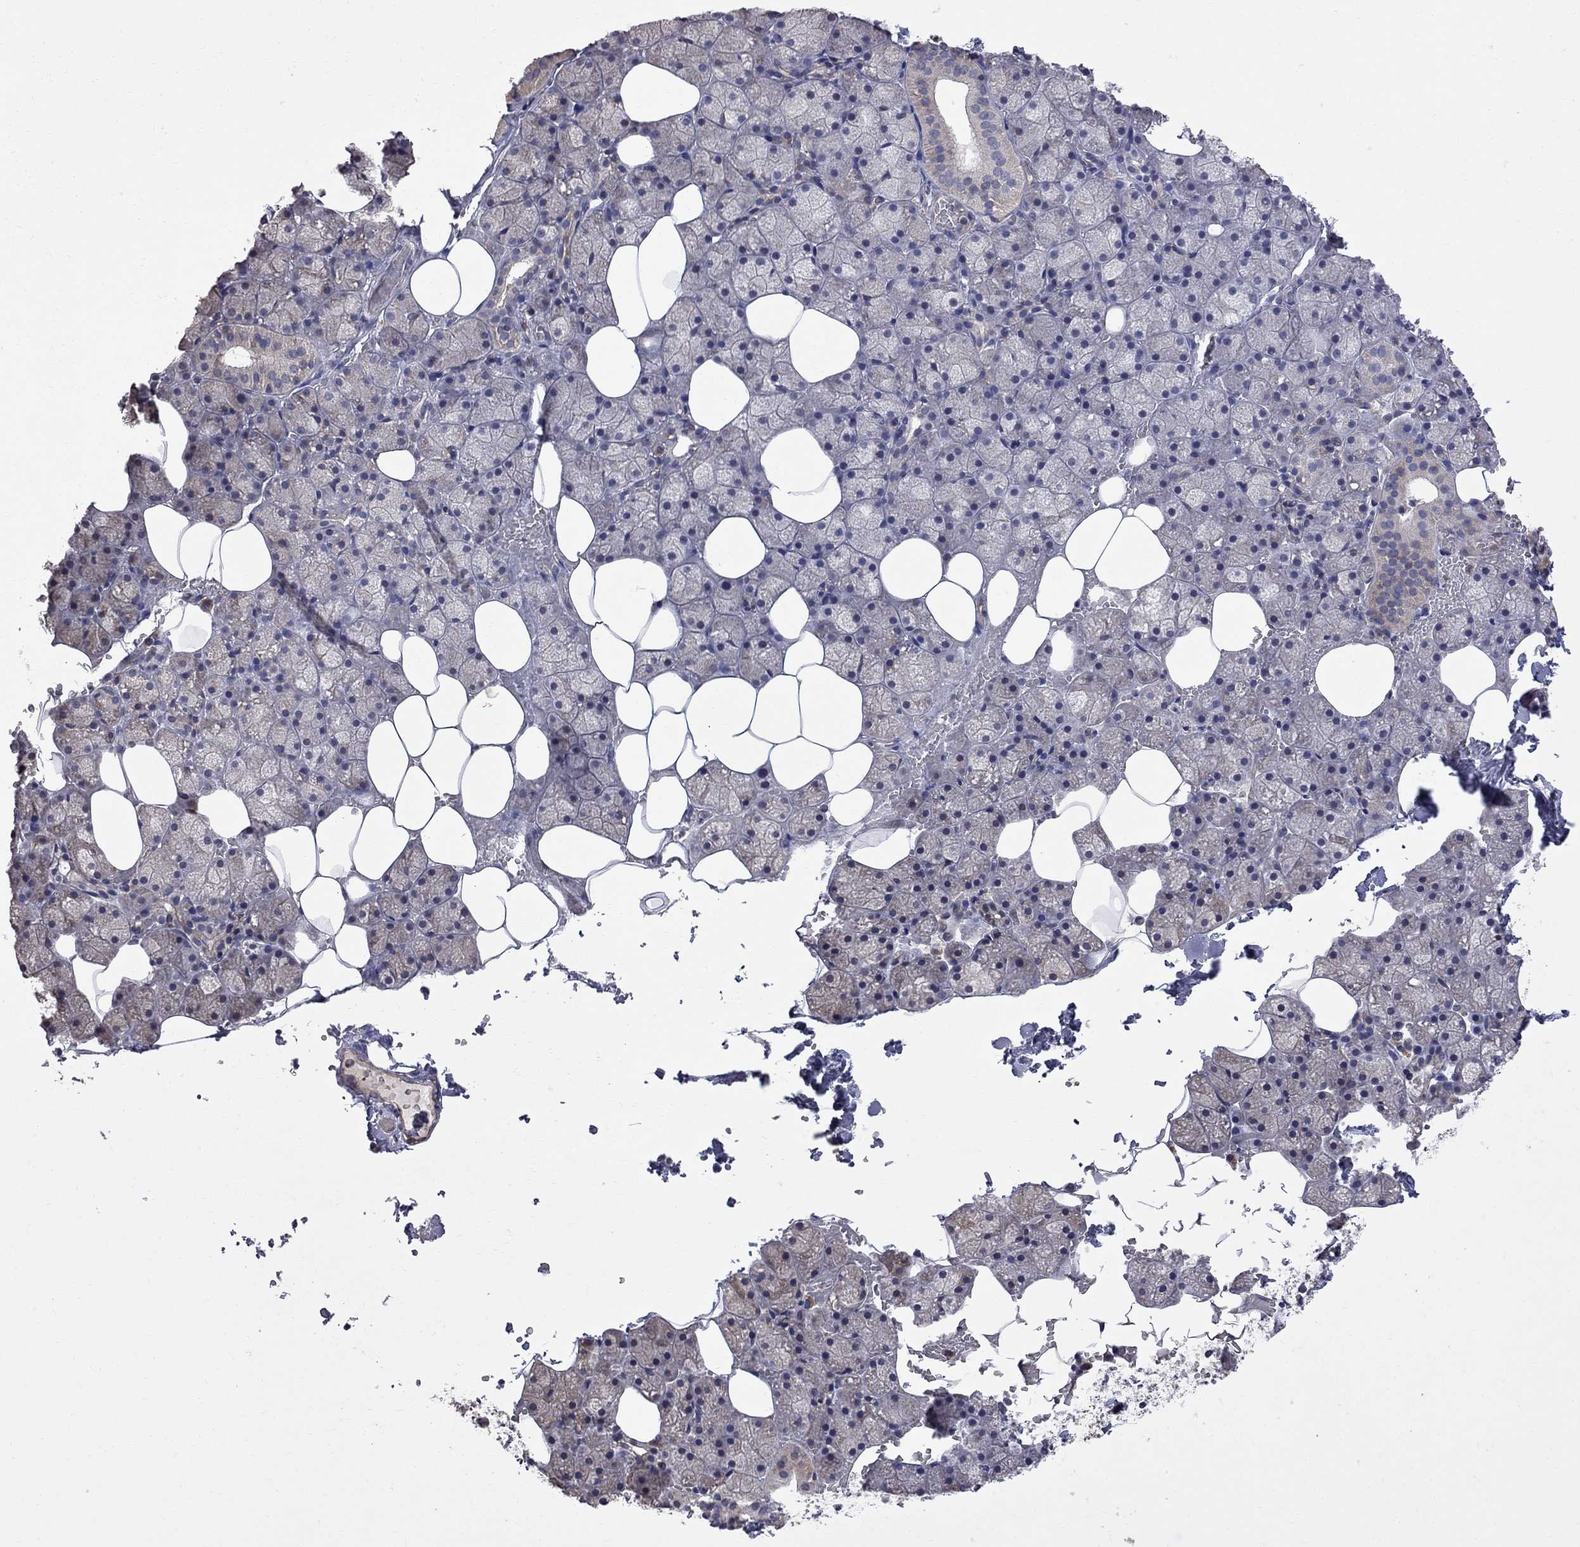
{"staining": {"intensity": "moderate", "quantity": "<25%", "location": "cytoplasmic/membranous"}, "tissue": "salivary gland", "cell_type": "Glandular cells", "image_type": "normal", "snomed": [{"axis": "morphology", "description": "Normal tissue, NOS"}, {"axis": "topography", "description": "Salivary gland"}], "caption": "IHC micrograph of benign salivary gland: salivary gland stained using immunohistochemistry (IHC) demonstrates low levels of moderate protein expression localized specifically in the cytoplasmic/membranous of glandular cells, appearing as a cytoplasmic/membranous brown color.", "gene": "ABI3", "patient": {"sex": "male", "age": 38}}